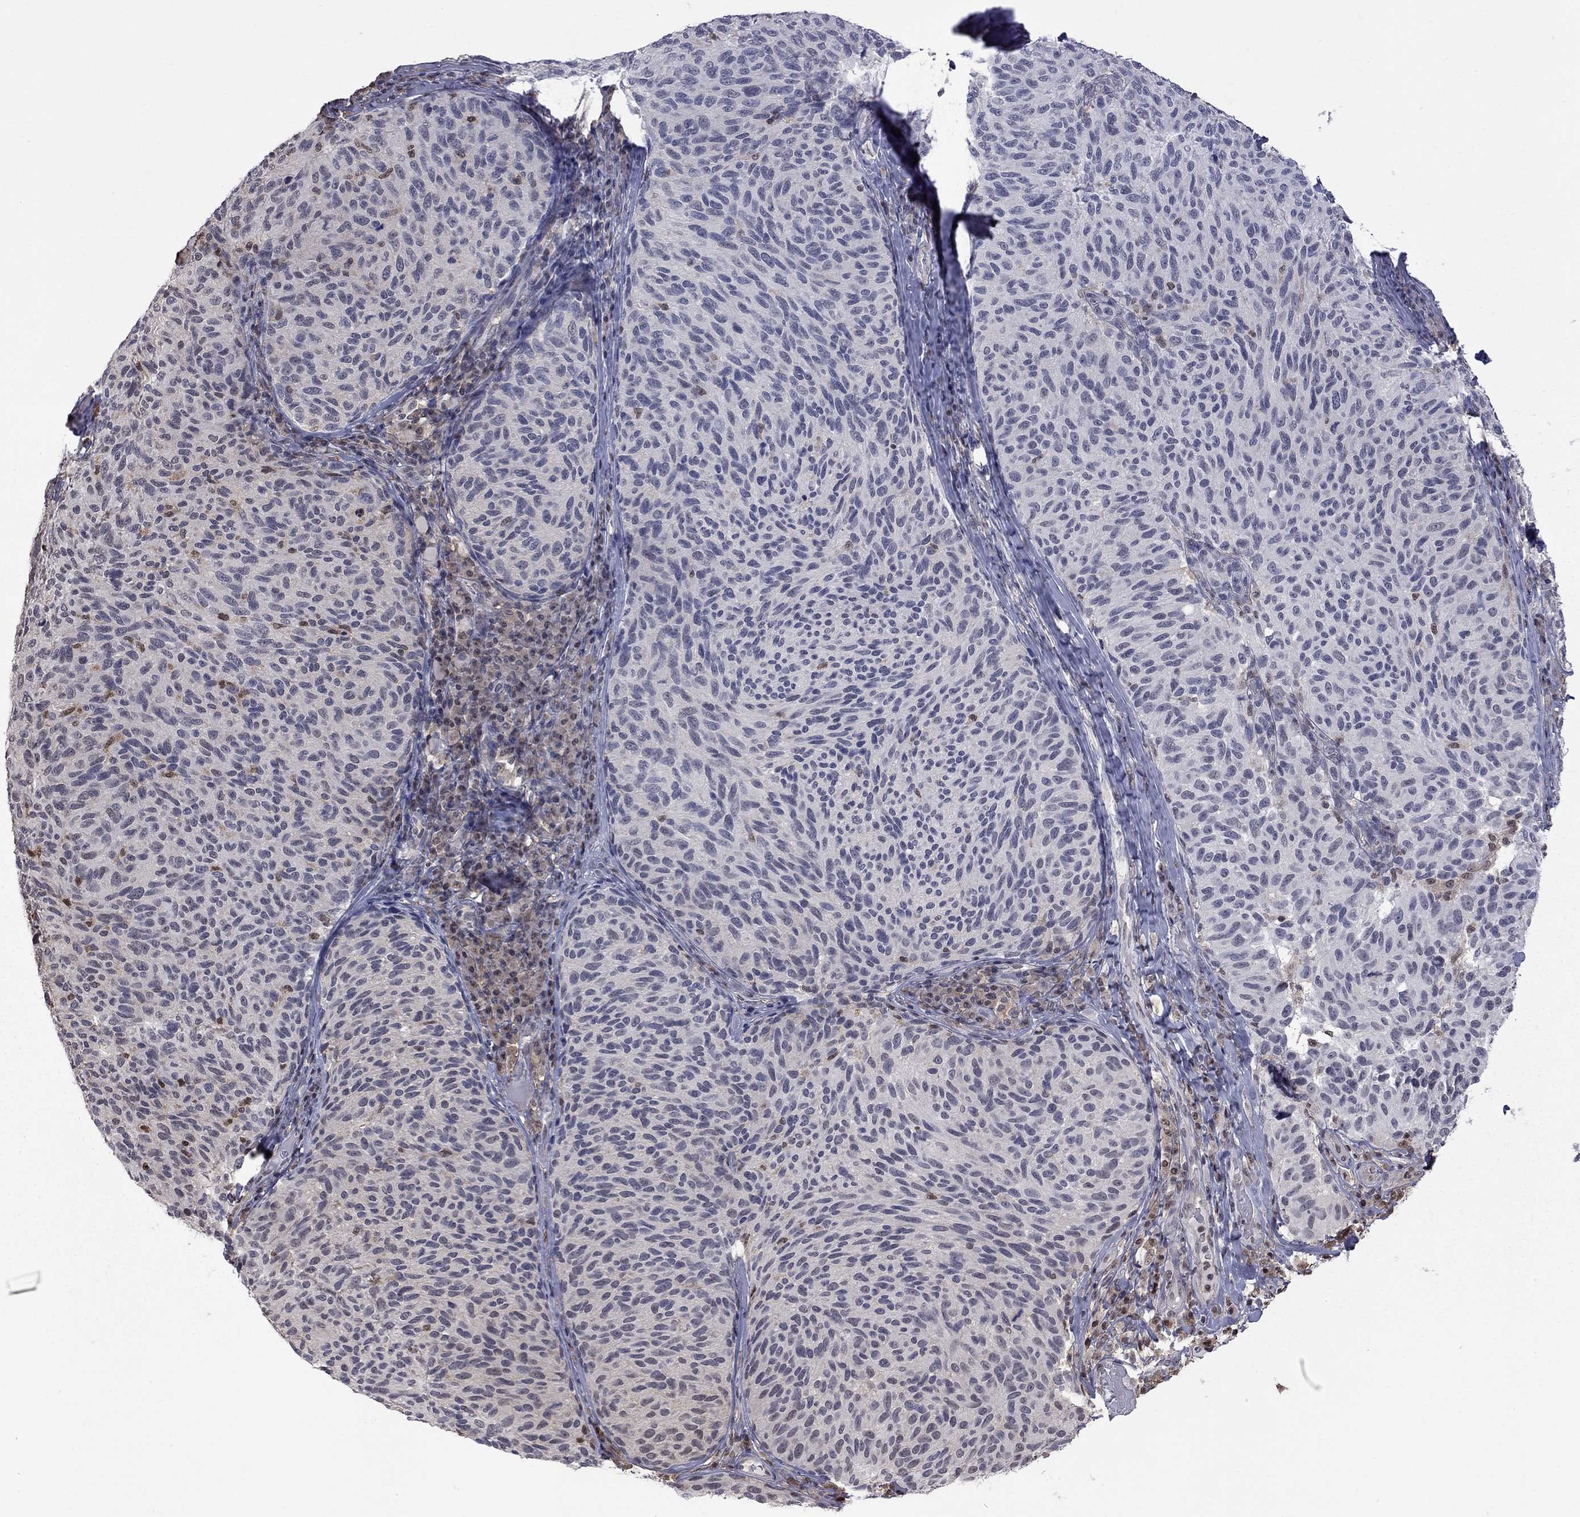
{"staining": {"intensity": "negative", "quantity": "none", "location": "none"}, "tissue": "melanoma", "cell_type": "Tumor cells", "image_type": "cancer", "snomed": [{"axis": "morphology", "description": "Malignant melanoma, NOS"}, {"axis": "topography", "description": "Skin"}], "caption": "The histopathology image demonstrates no staining of tumor cells in melanoma.", "gene": "RFWD3", "patient": {"sex": "female", "age": 73}}